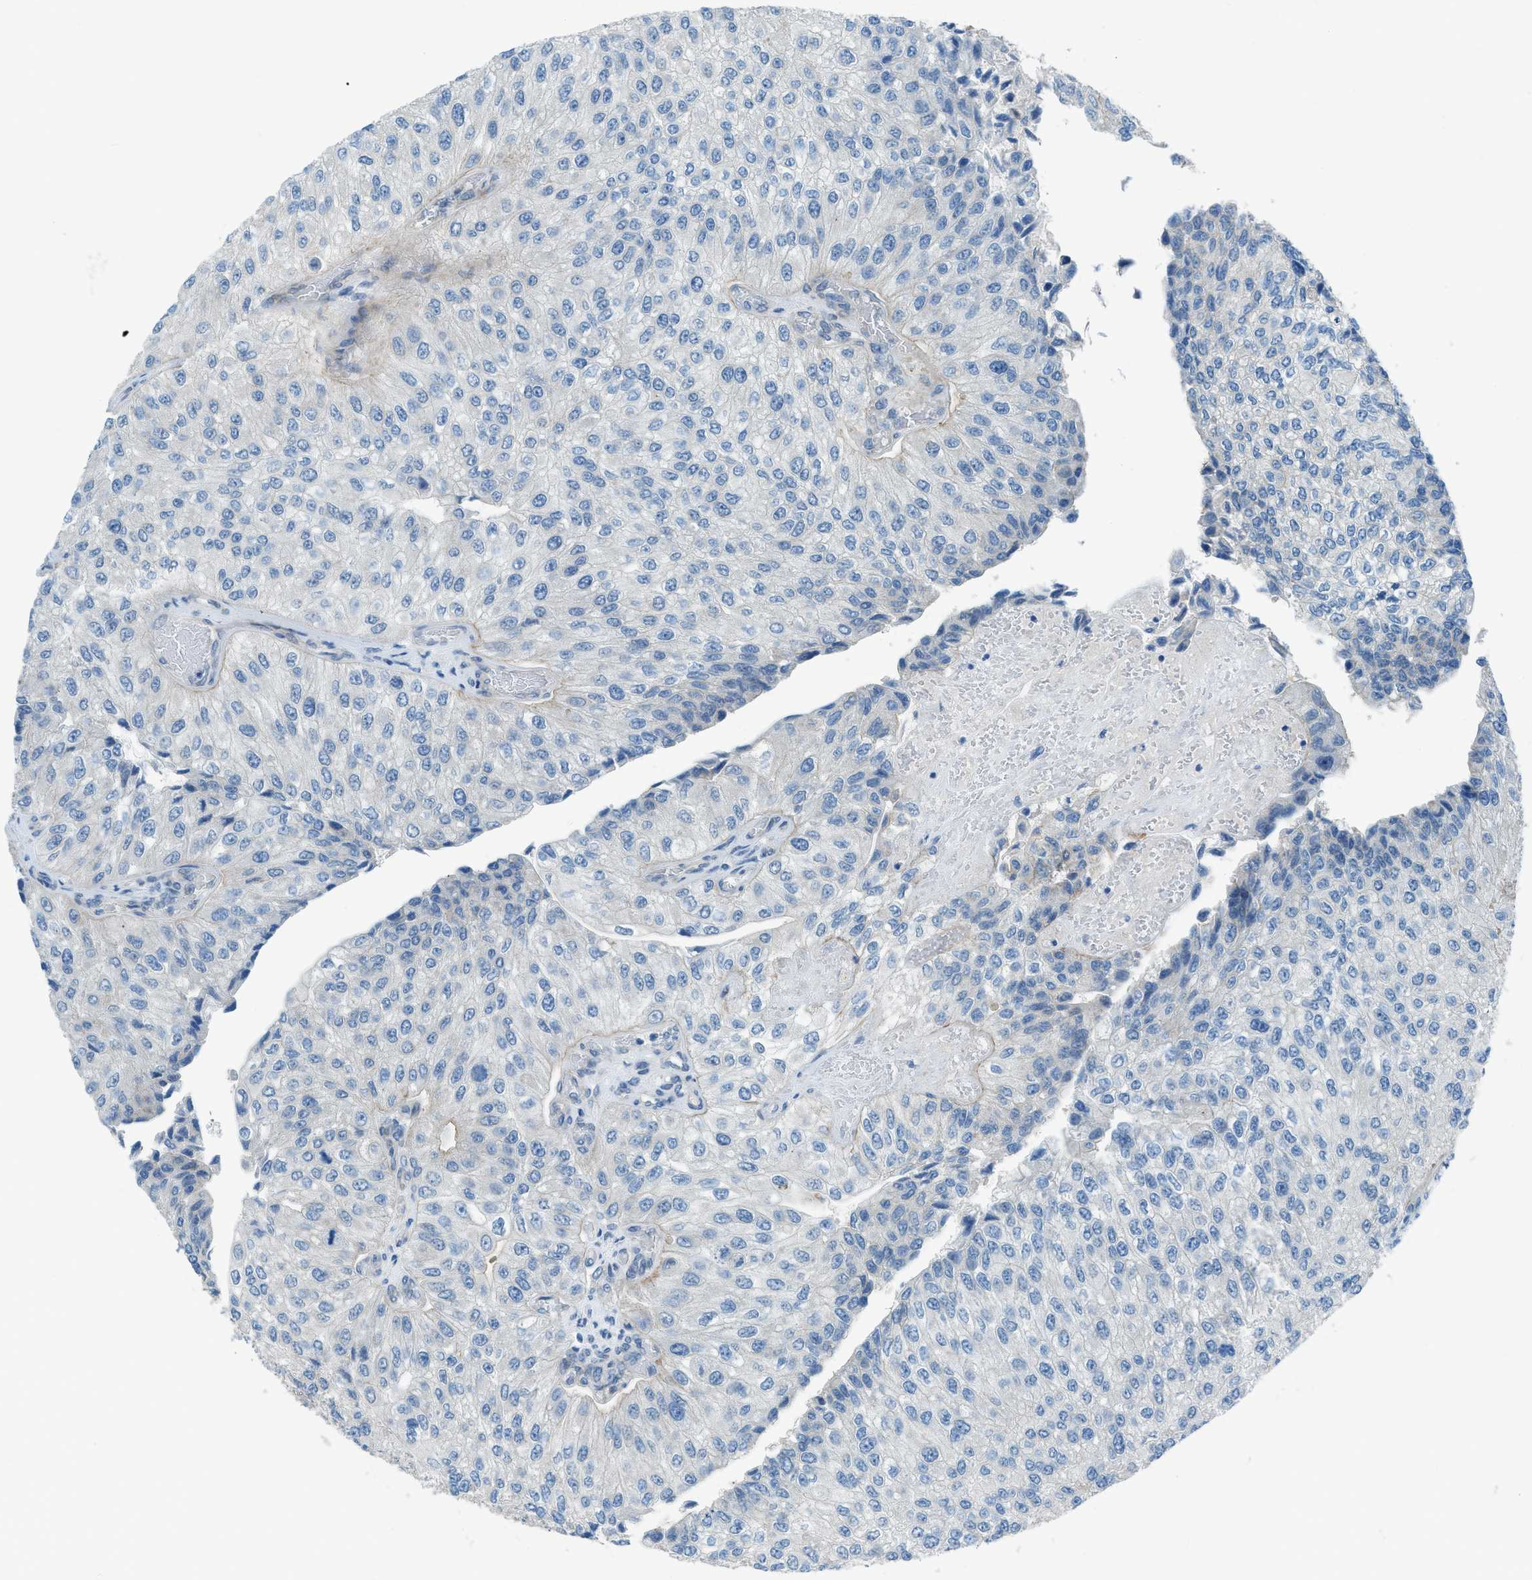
{"staining": {"intensity": "negative", "quantity": "none", "location": "none"}, "tissue": "urothelial cancer", "cell_type": "Tumor cells", "image_type": "cancer", "snomed": [{"axis": "morphology", "description": "Urothelial carcinoma, High grade"}, {"axis": "topography", "description": "Kidney"}, {"axis": "topography", "description": "Urinary bladder"}], "caption": "Immunohistochemistry (IHC) of human urothelial cancer shows no expression in tumor cells.", "gene": "PRKN", "patient": {"sex": "male", "age": 77}}